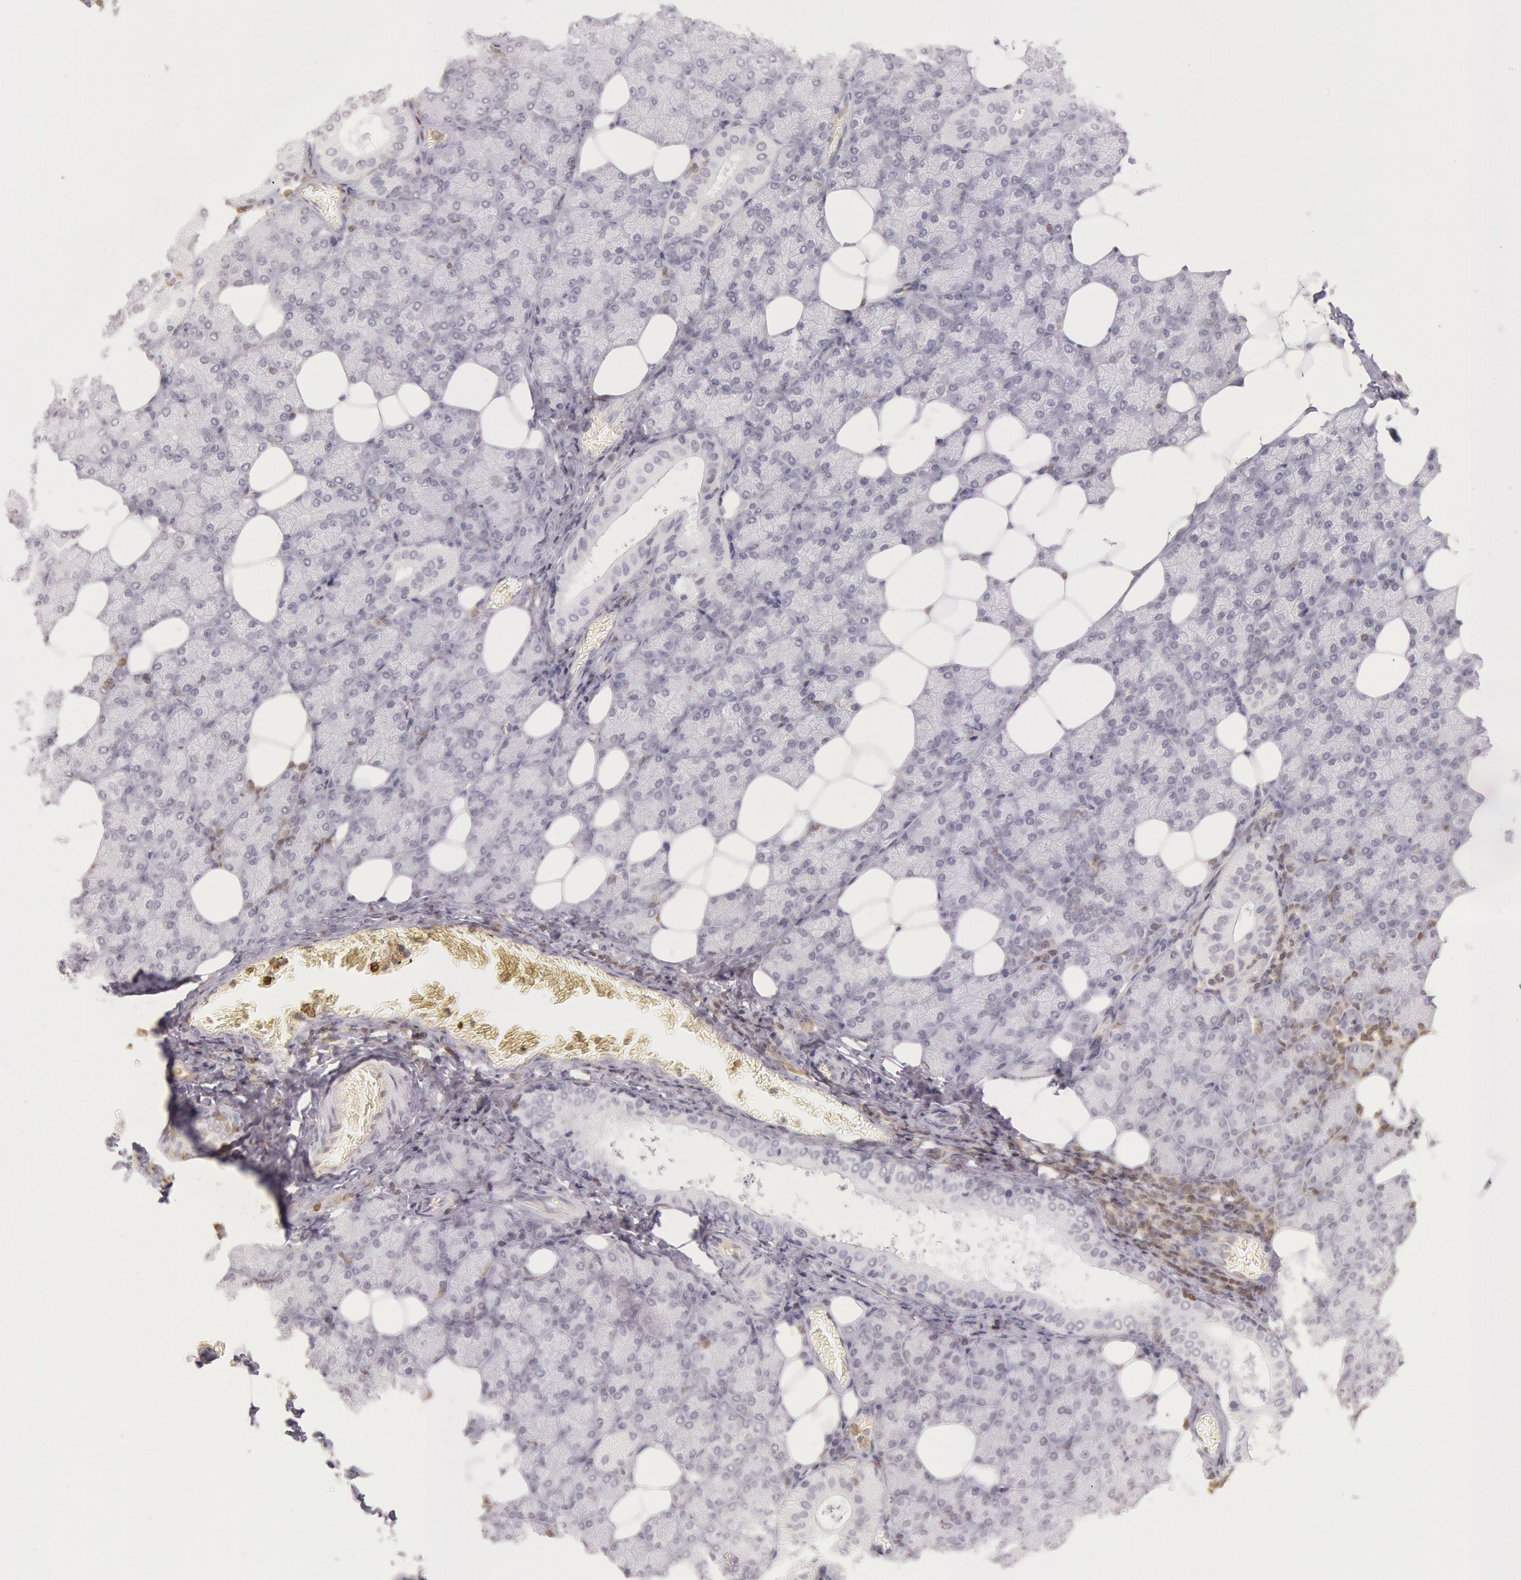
{"staining": {"intensity": "negative", "quantity": "none", "location": "none"}, "tissue": "salivary gland", "cell_type": "Glandular cells", "image_type": "normal", "snomed": [{"axis": "morphology", "description": "Normal tissue, NOS"}, {"axis": "topography", "description": "Lymph node"}, {"axis": "topography", "description": "Salivary gland"}], "caption": "This is an IHC photomicrograph of unremarkable salivary gland. There is no staining in glandular cells.", "gene": "HIF1A", "patient": {"sex": "male", "age": 8}}